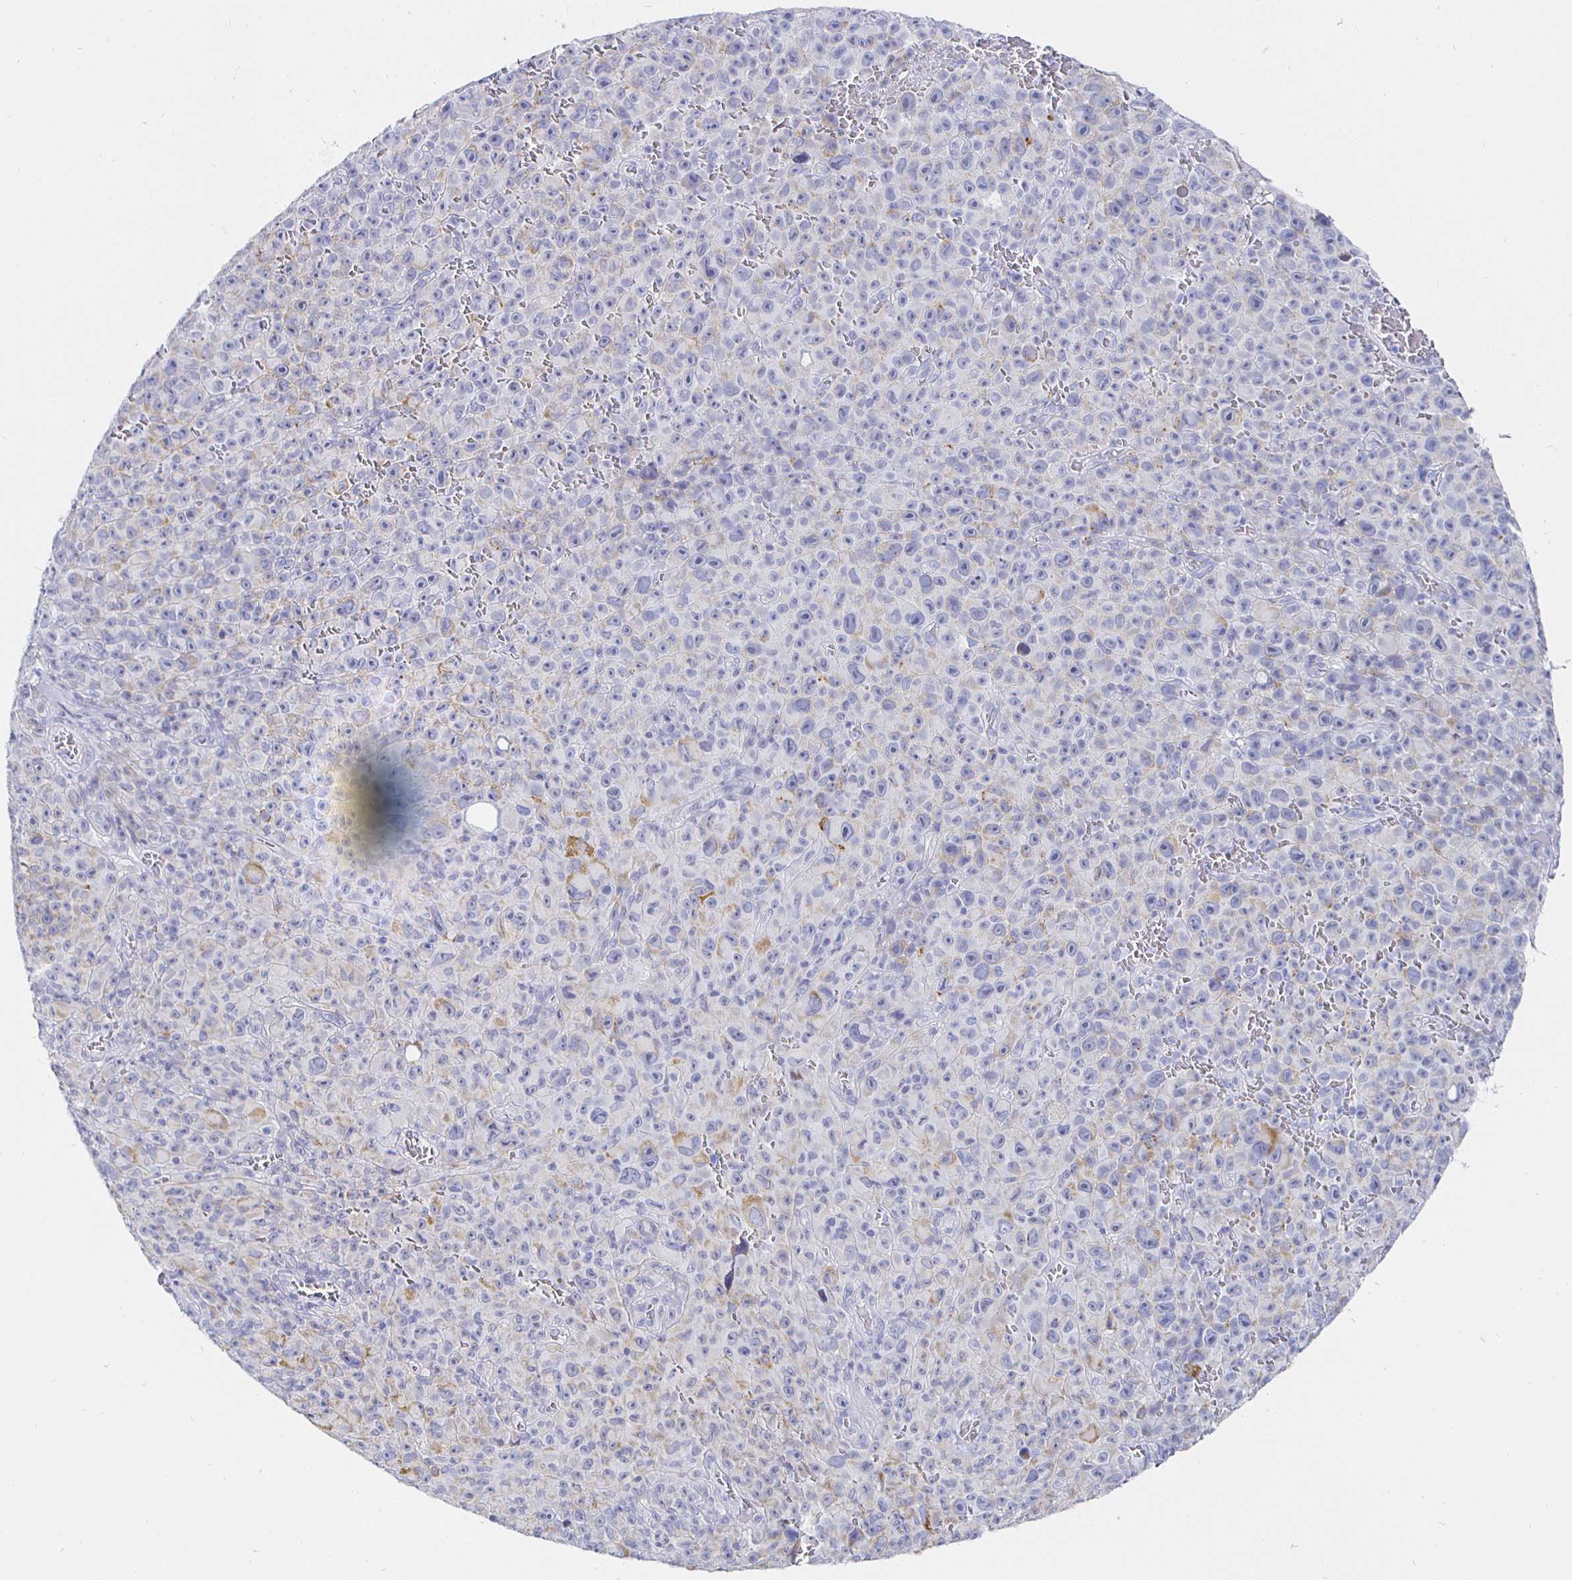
{"staining": {"intensity": "negative", "quantity": "none", "location": "none"}, "tissue": "melanoma", "cell_type": "Tumor cells", "image_type": "cancer", "snomed": [{"axis": "morphology", "description": "Malignant melanoma, NOS"}, {"axis": "topography", "description": "Skin"}], "caption": "The histopathology image shows no significant positivity in tumor cells of melanoma.", "gene": "CR2", "patient": {"sex": "female", "age": 82}}